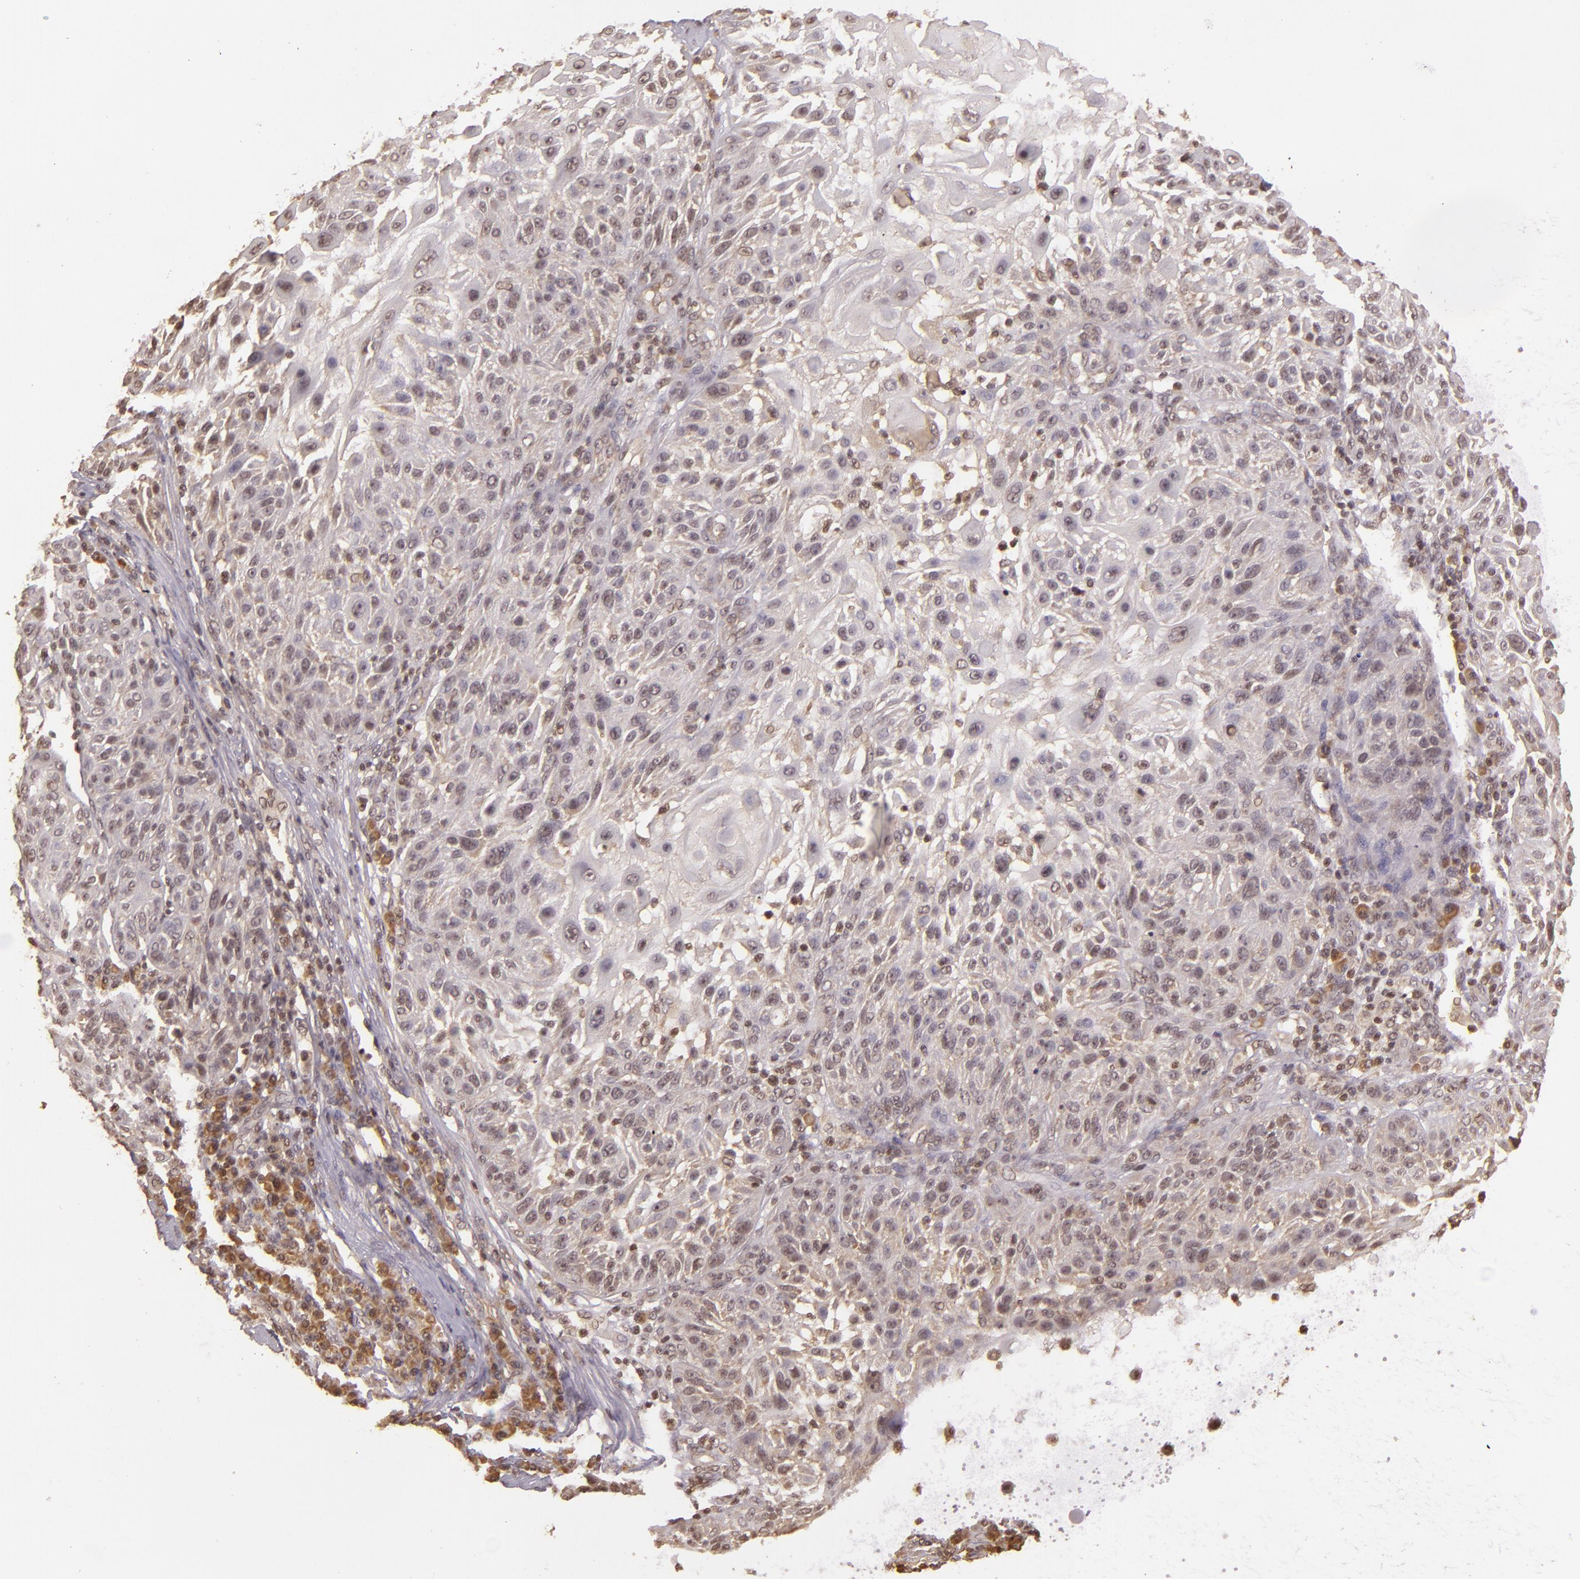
{"staining": {"intensity": "weak", "quantity": "25%-75%", "location": "nuclear"}, "tissue": "skin cancer", "cell_type": "Tumor cells", "image_type": "cancer", "snomed": [{"axis": "morphology", "description": "Squamous cell carcinoma, NOS"}, {"axis": "topography", "description": "Skin"}], "caption": "Weak nuclear protein expression is seen in about 25%-75% of tumor cells in squamous cell carcinoma (skin).", "gene": "TXNRD2", "patient": {"sex": "female", "age": 89}}